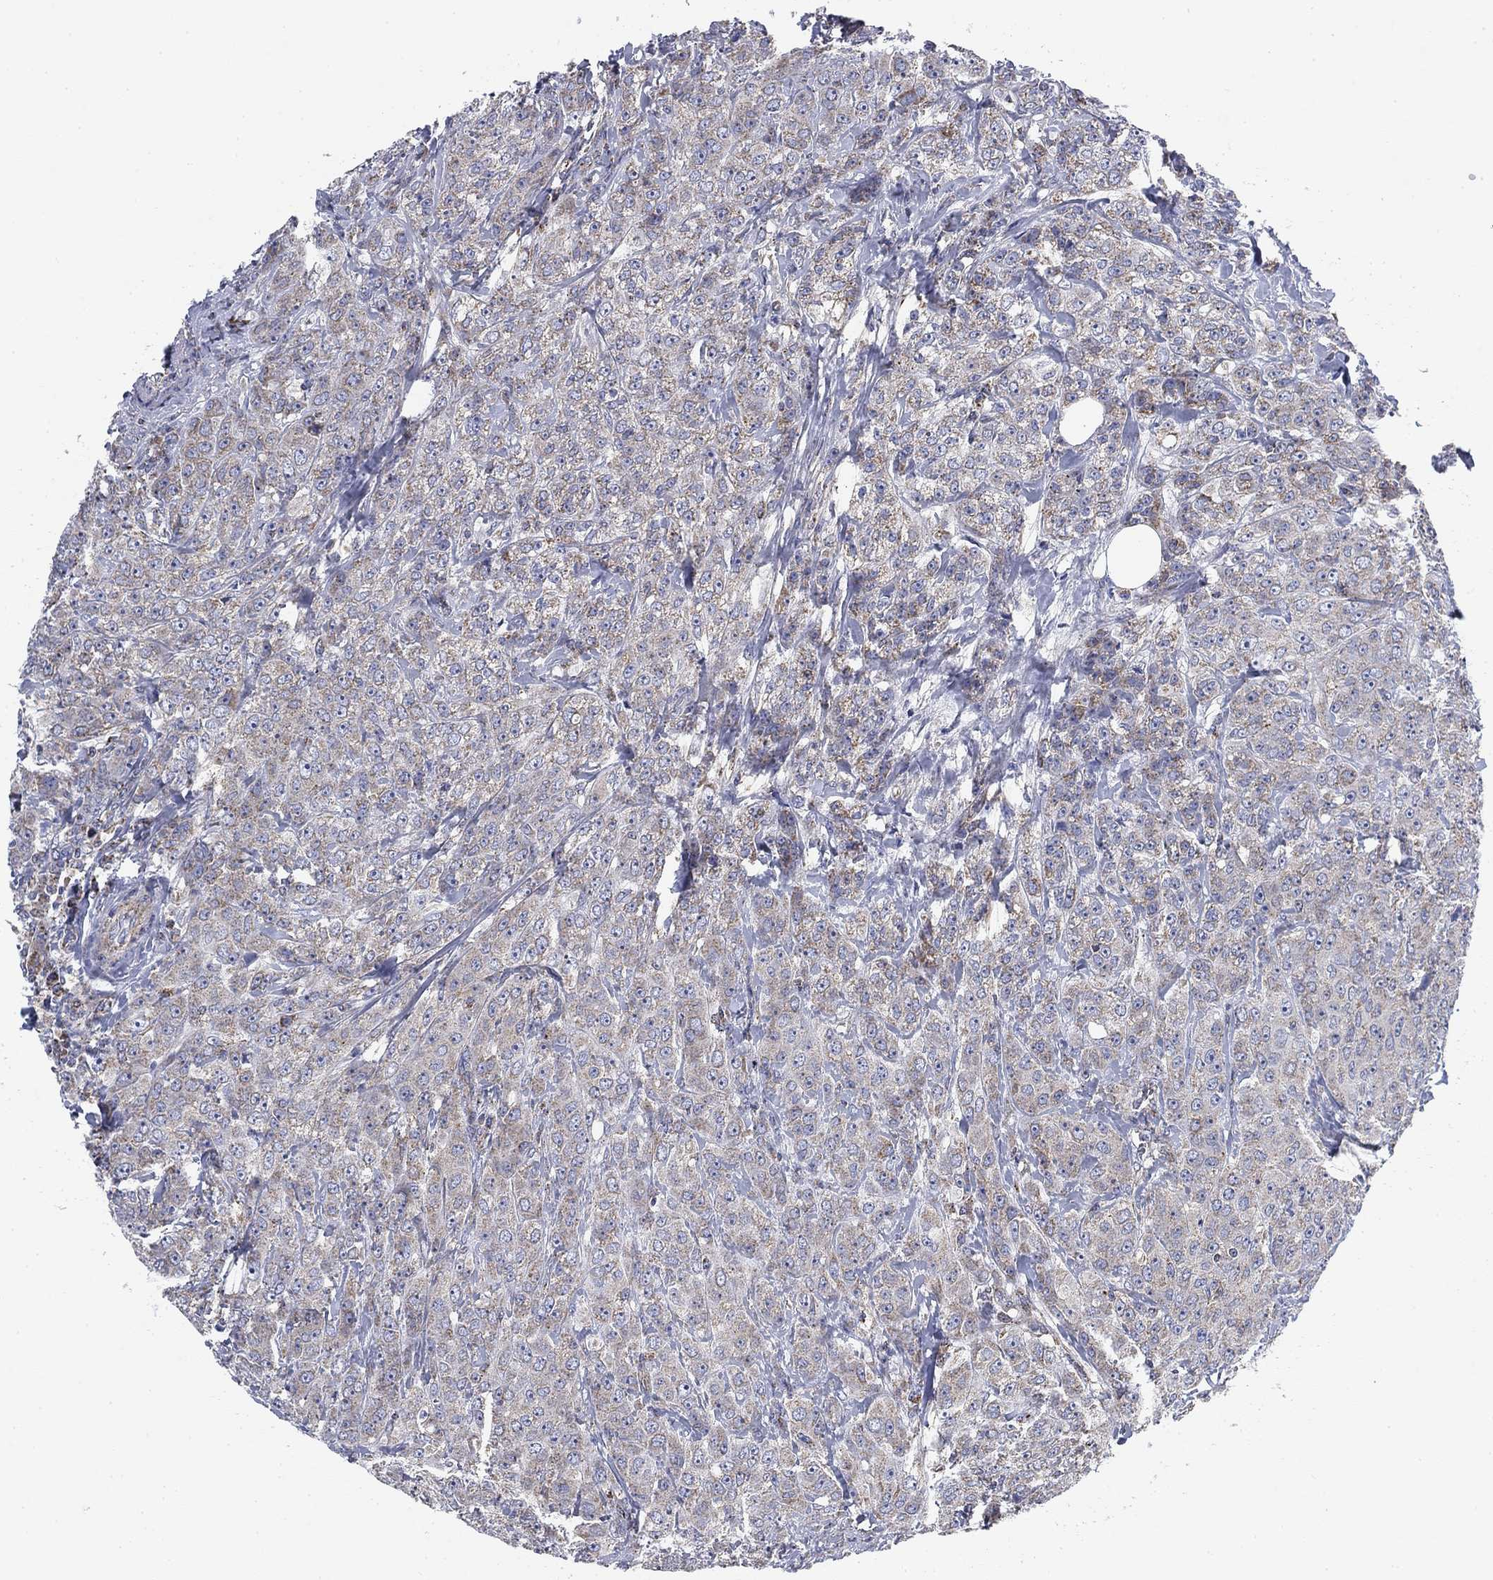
{"staining": {"intensity": "weak", "quantity": "25%-75%", "location": "cytoplasmic/membranous"}, "tissue": "breast cancer", "cell_type": "Tumor cells", "image_type": "cancer", "snomed": [{"axis": "morphology", "description": "Duct carcinoma"}, {"axis": "topography", "description": "Breast"}], "caption": "Human breast cancer stained with a protein marker displays weak staining in tumor cells.", "gene": "NACAD", "patient": {"sex": "female", "age": 43}}